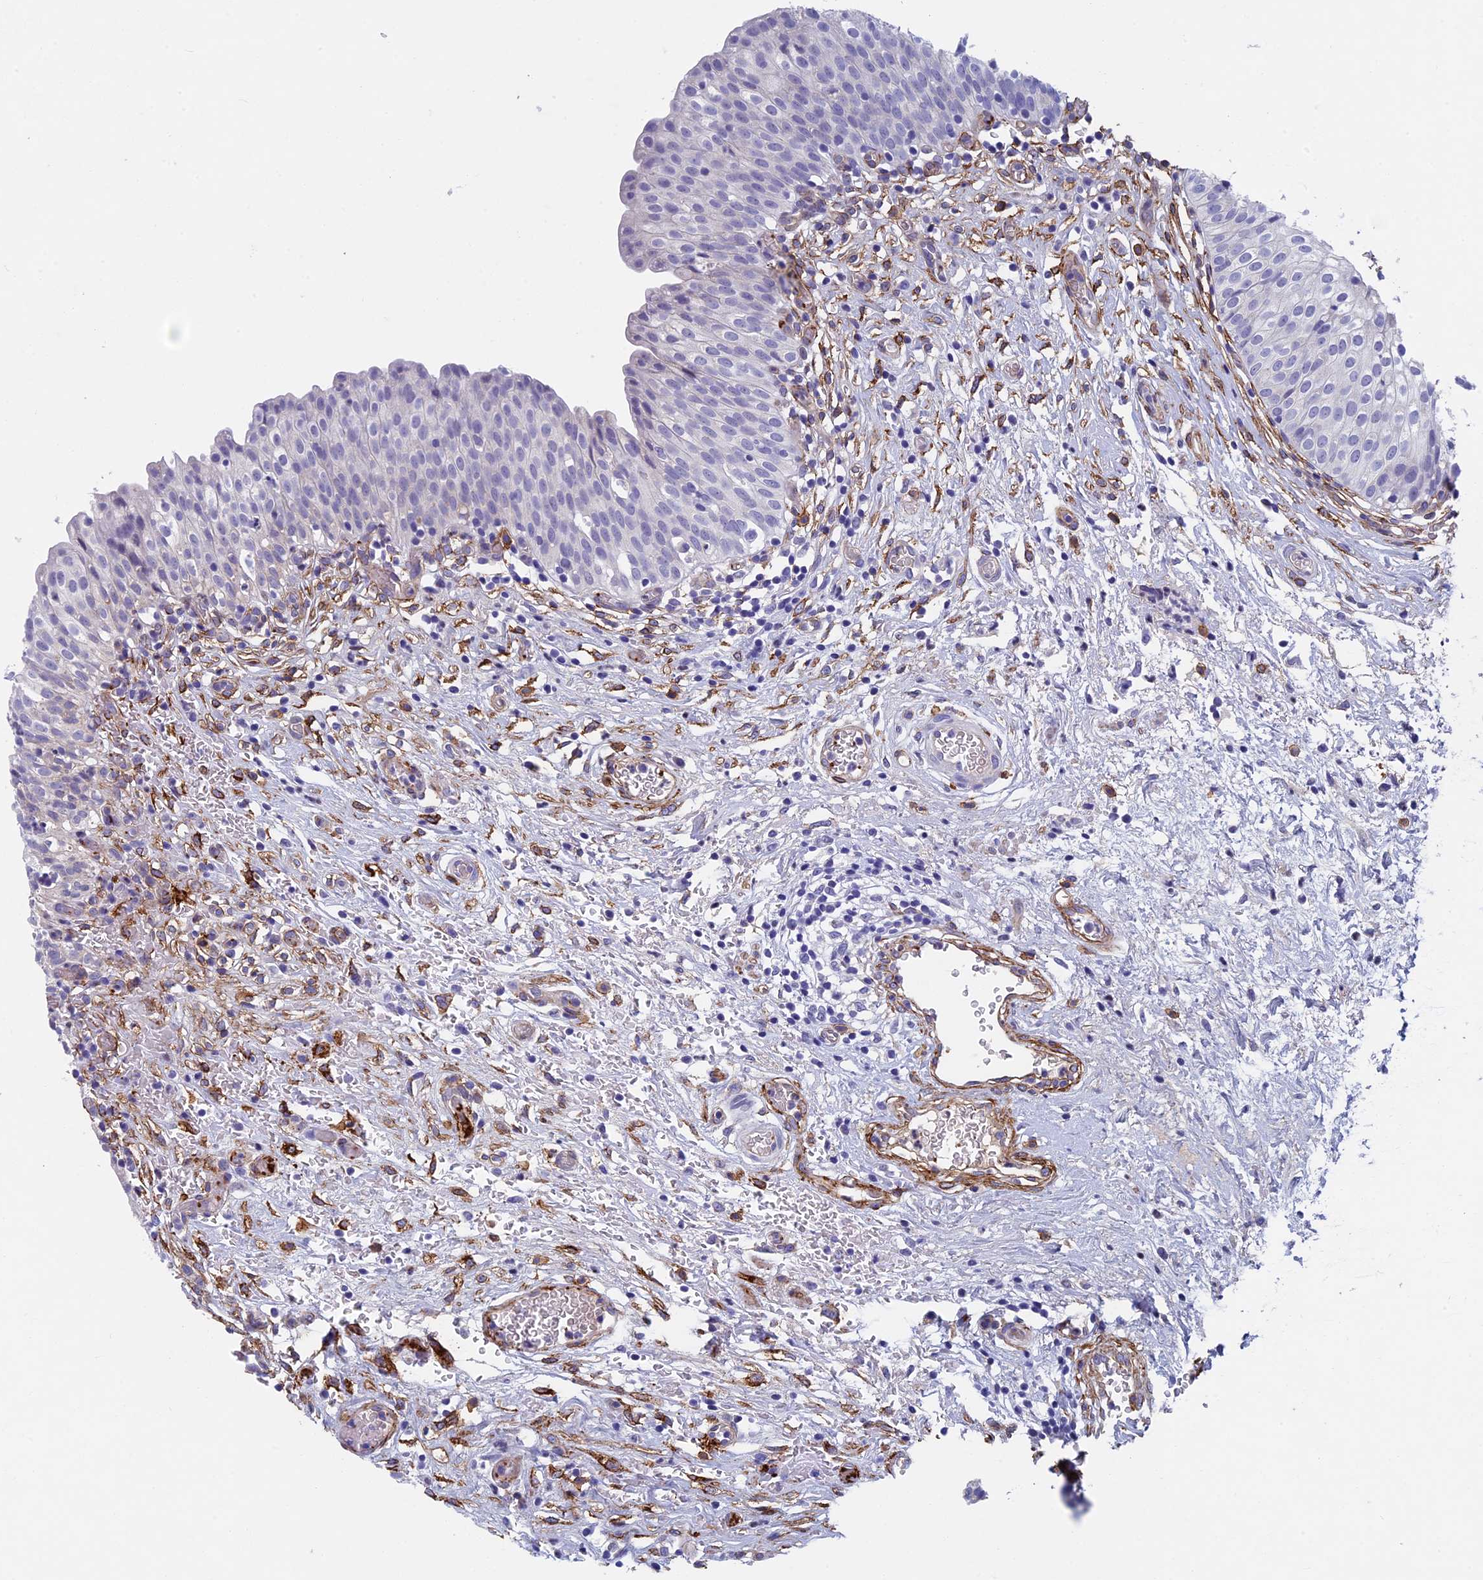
{"staining": {"intensity": "negative", "quantity": "none", "location": "none"}, "tissue": "urinary bladder", "cell_type": "Urothelial cells", "image_type": "normal", "snomed": [{"axis": "morphology", "description": "Normal tissue, NOS"}, {"axis": "topography", "description": "Urinary bladder"}], "caption": "A photomicrograph of urinary bladder stained for a protein shows no brown staining in urothelial cells.", "gene": "INSYN1", "patient": {"sex": "male", "age": 55}}